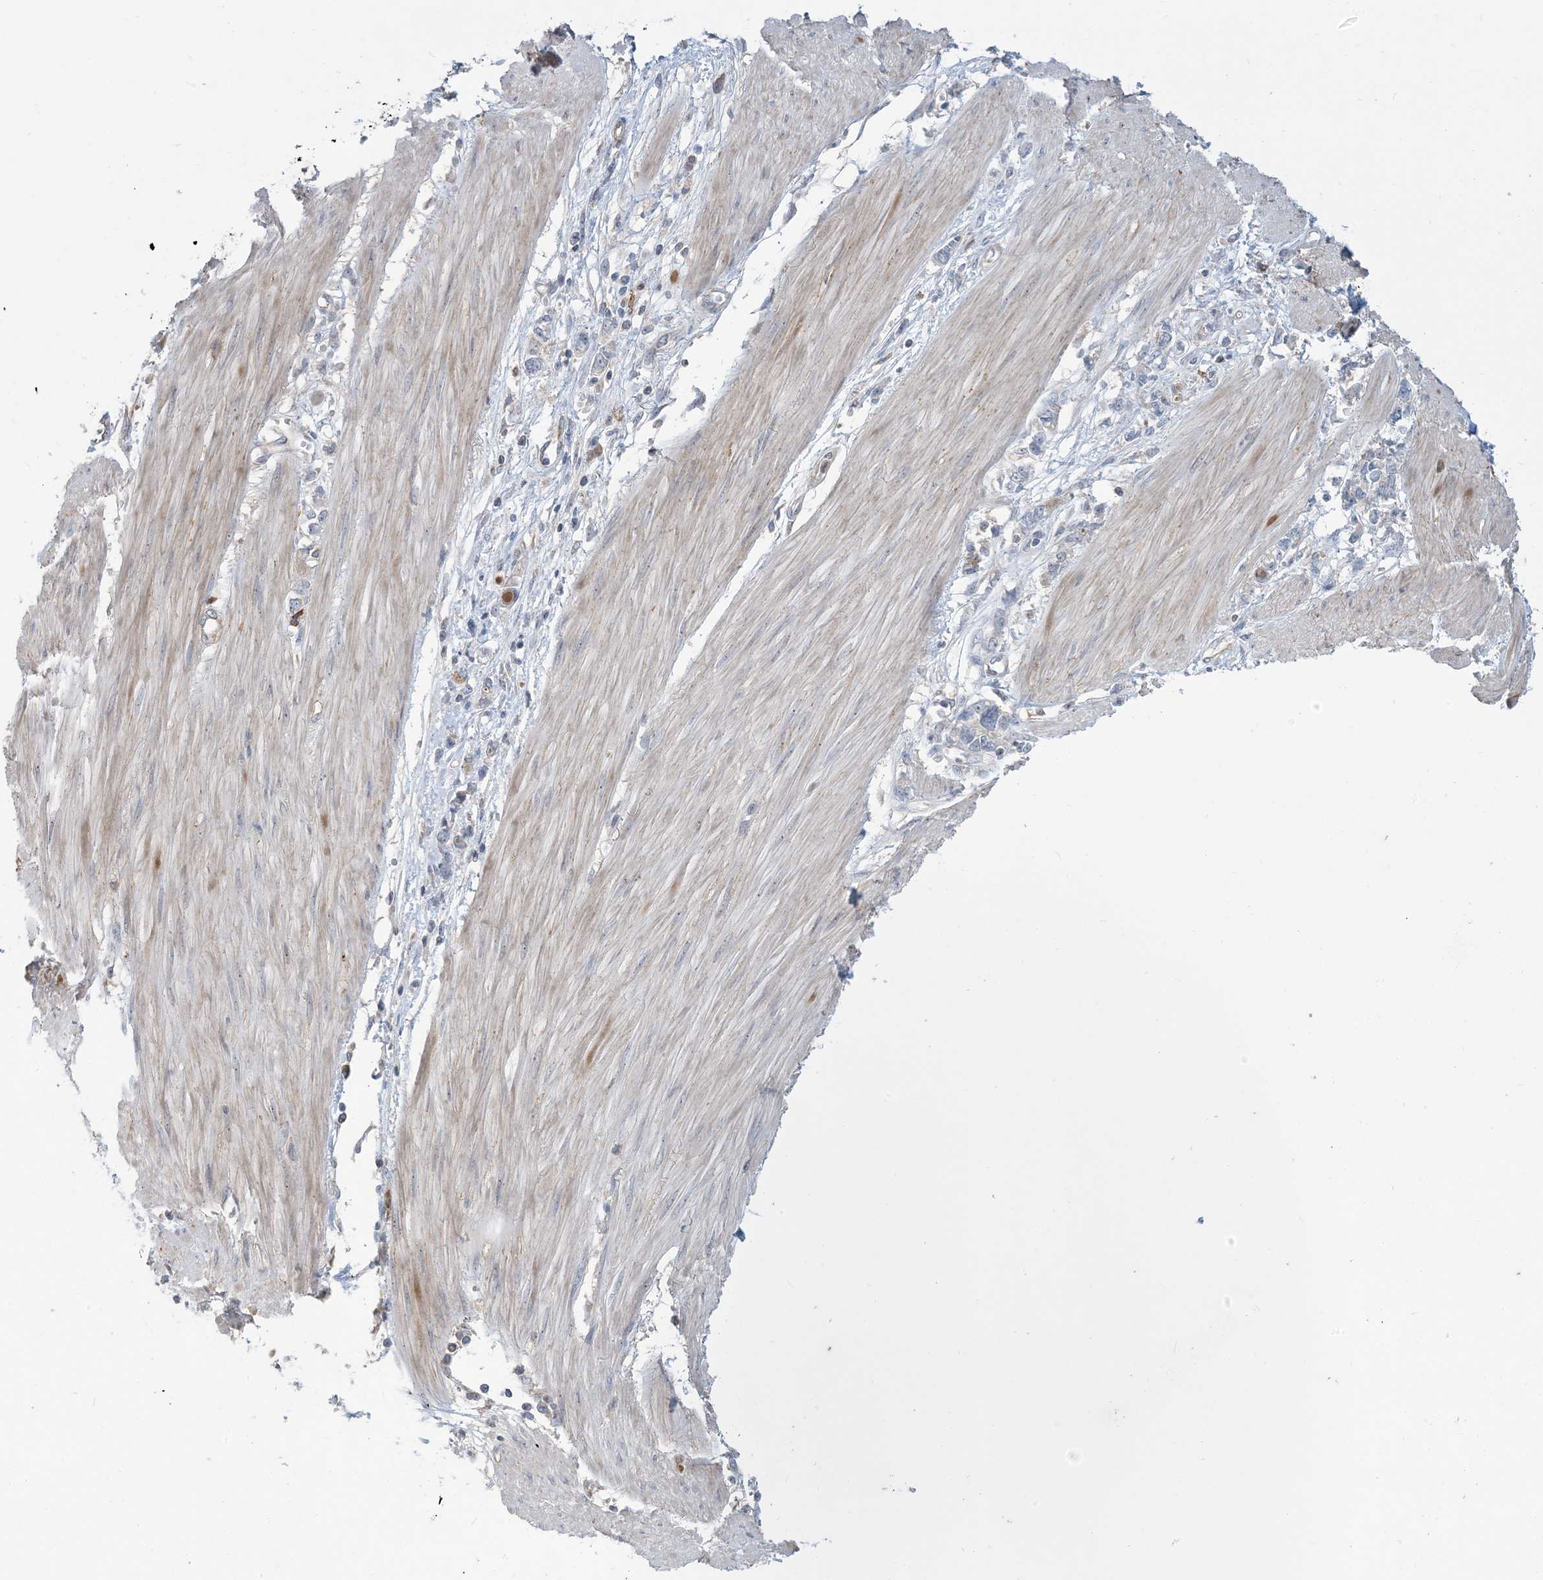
{"staining": {"intensity": "negative", "quantity": "none", "location": "none"}, "tissue": "stomach cancer", "cell_type": "Tumor cells", "image_type": "cancer", "snomed": [{"axis": "morphology", "description": "Adenocarcinoma, NOS"}, {"axis": "topography", "description": "Stomach"}], "caption": "Stomach cancer was stained to show a protein in brown. There is no significant expression in tumor cells. (Stains: DAB IHC with hematoxylin counter stain, Microscopy: brightfield microscopy at high magnification).", "gene": "AOC1", "patient": {"sex": "female", "age": 76}}